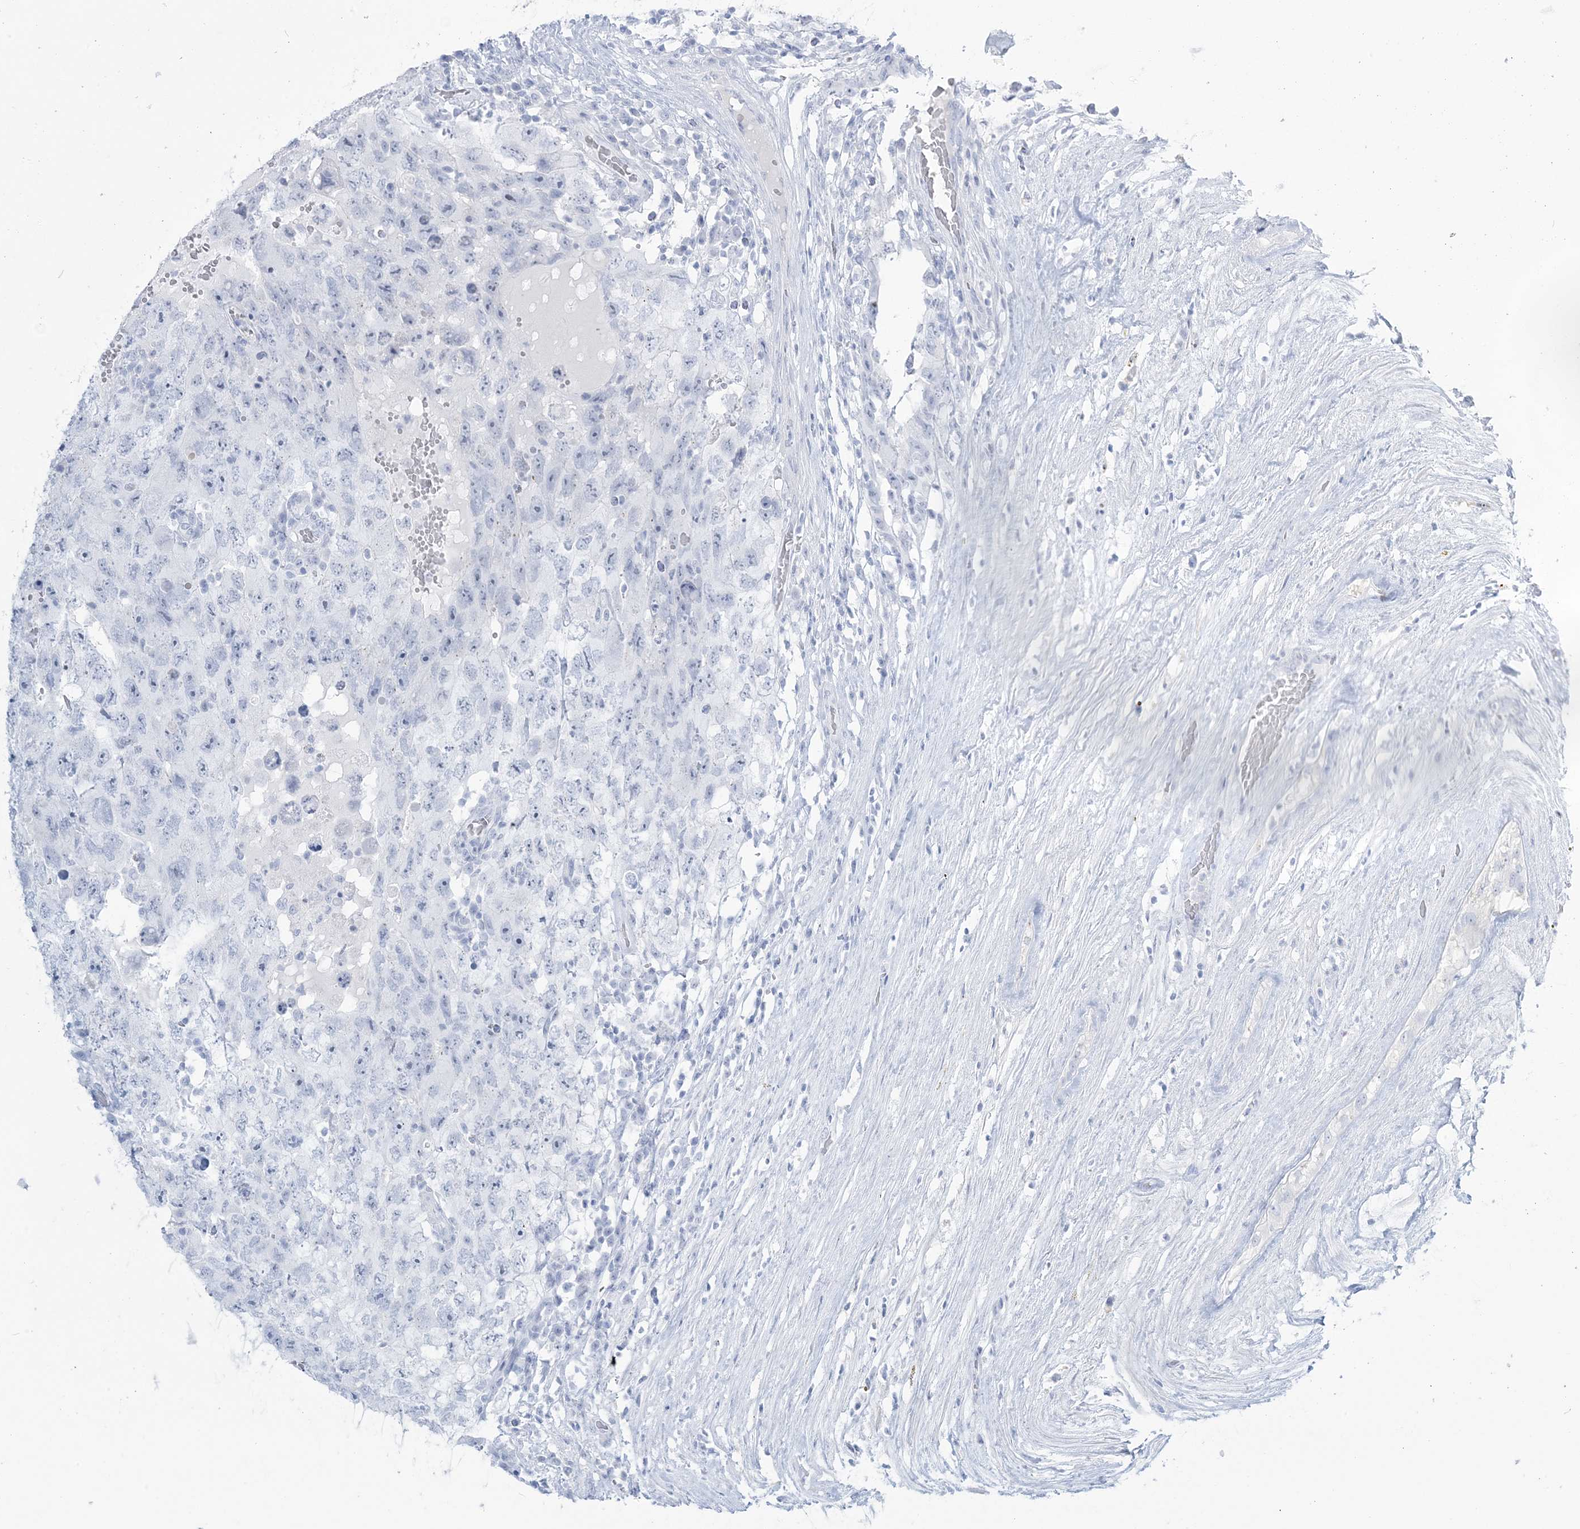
{"staining": {"intensity": "negative", "quantity": "none", "location": "none"}, "tissue": "testis cancer", "cell_type": "Tumor cells", "image_type": "cancer", "snomed": [{"axis": "morphology", "description": "Carcinoma, Embryonal, NOS"}, {"axis": "topography", "description": "Testis"}], "caption": "Tumor cells show no significant protein staining in embryonal carcinoma (testis).", "gene": "AGXT", "patient": {"sex": "male", "age": 26}}